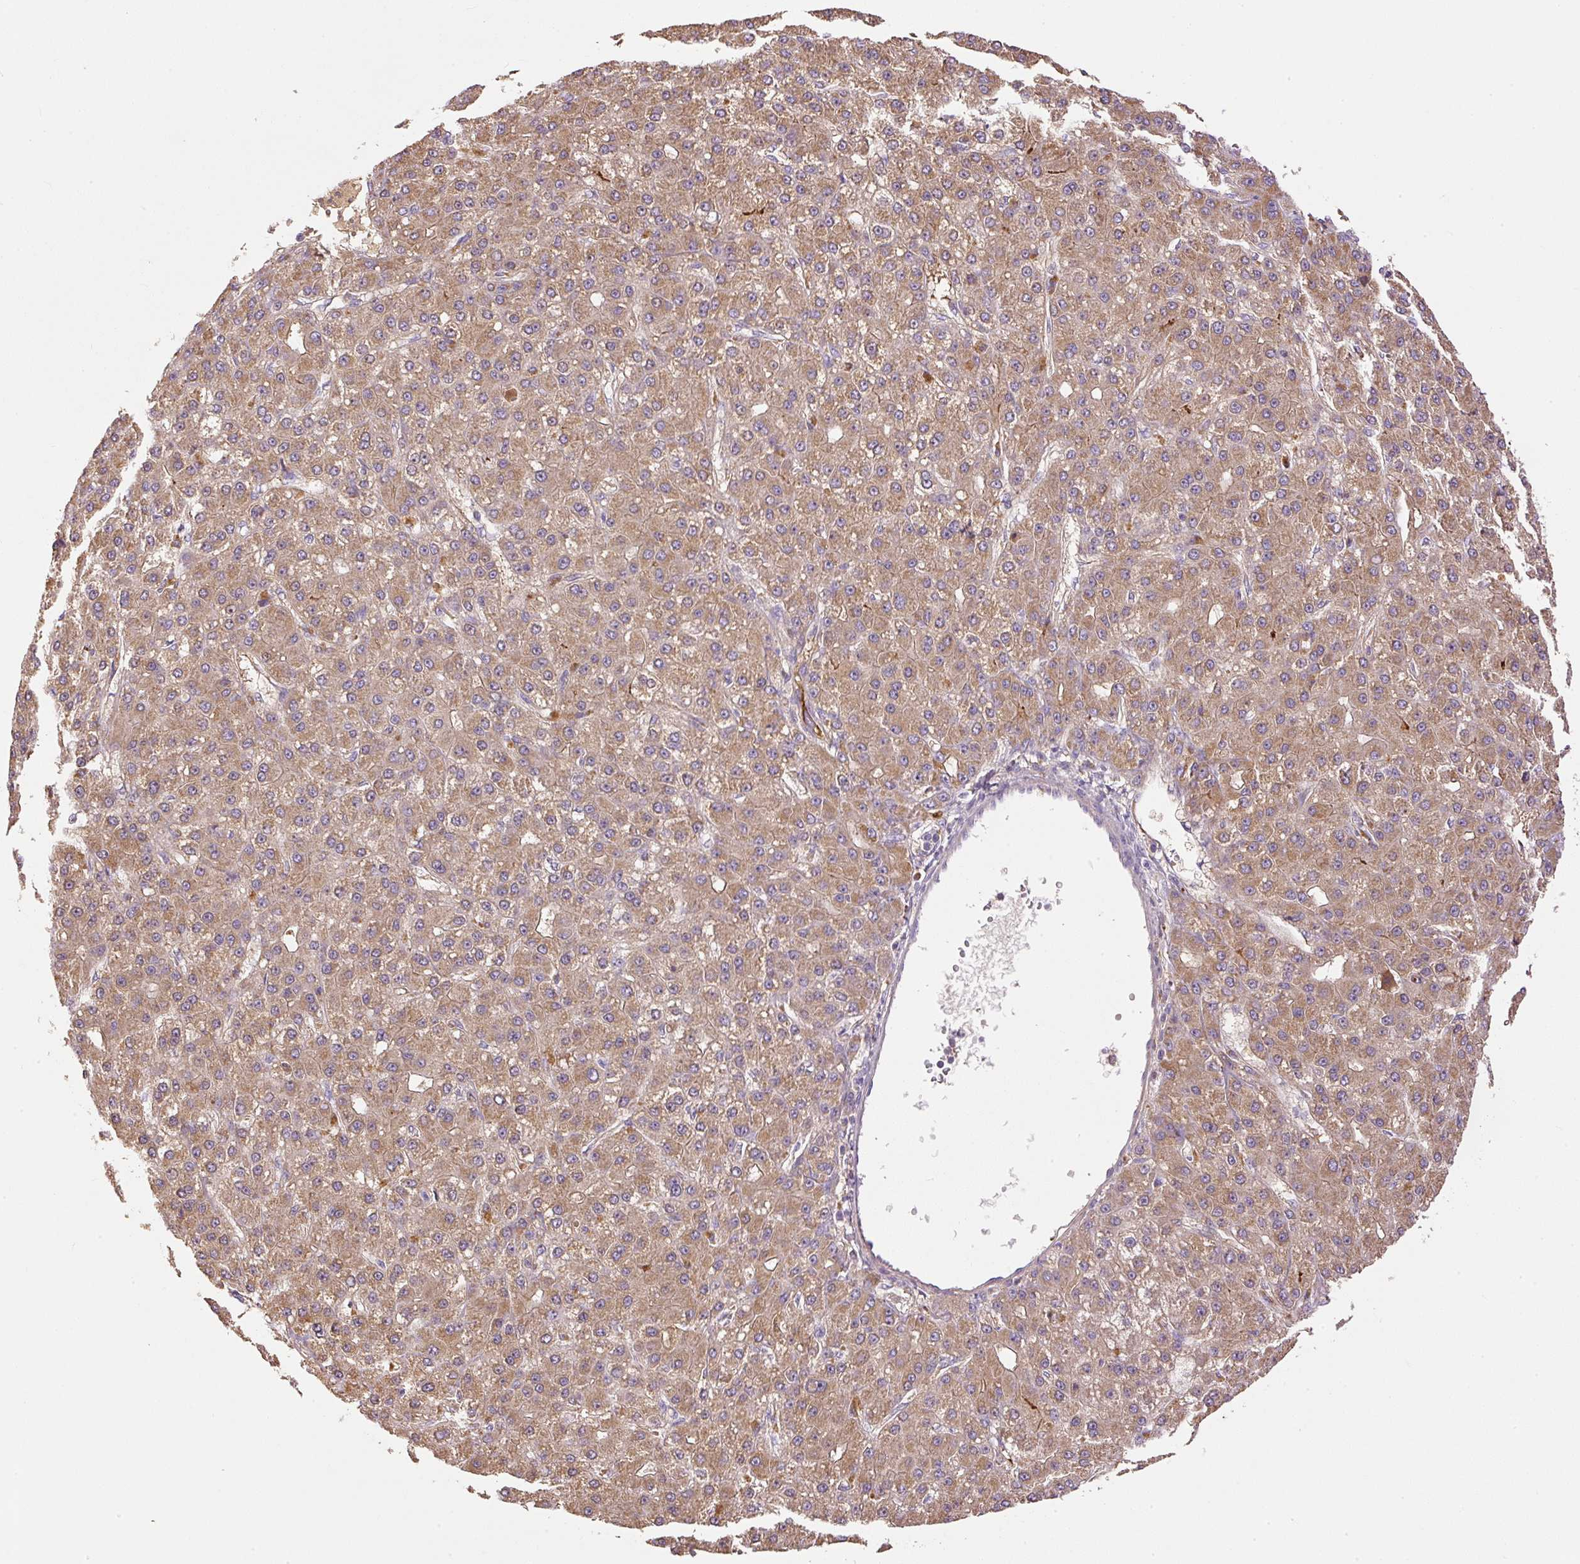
{"staining": {"intensity": "moderate", "quantity": ">75%", "location": "cytoplasmic/membranous"}, "tissue": "liver cancer", "cell_type": "Tumor cells", "image_type": "cancer", "snomed": [{"axis": "morphology", "description": "Carcinoma, Hepatocellular, NOS"}, {"axis": "topography", "description": "Liver"}], "caption": "Human hepatocellular carcinoma (liver) stained with a protein marker exhibits moderate staining in tumor cells.", "gene": "DAPK1", "patient": {"sex": "male", "age": 67}}